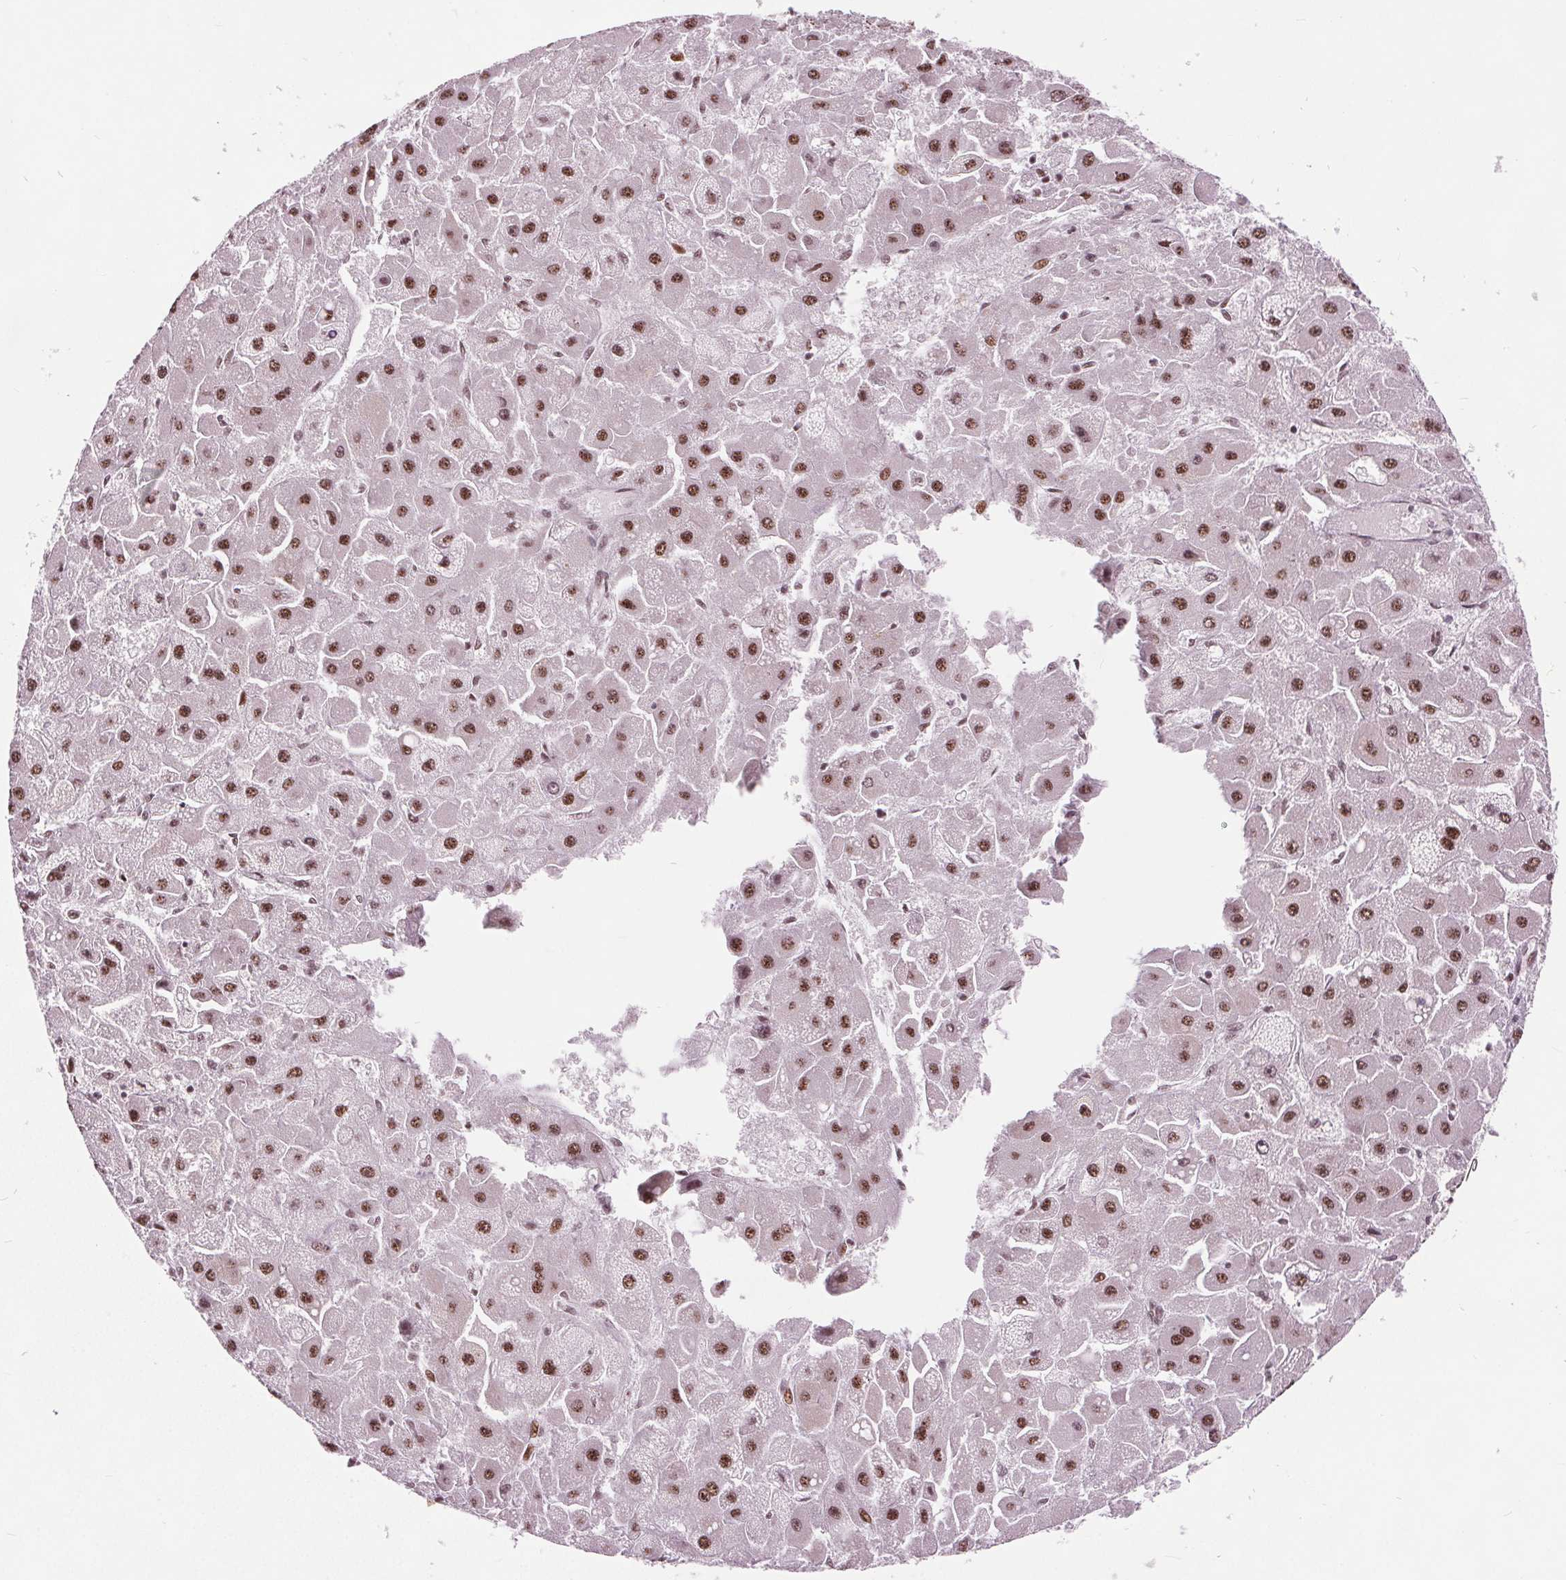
{"staining": {"intensity": "moderate", "quantity": ">75%", "location": "nuclear"}, "tissue": "liver cancer", "cell_type": "Tumor cells", "image_type": "cancer", "snomed": [{"axis": "morphology", "description": "Carcinoma, Hepatocellular, NOS"}, {"axis": "topography", "description": "Liver"}], "caption": "Liver cancer stained with a brown dye shows moderate nuclear positive staining in approximately >75% of tumor cells.", "gene": "TTC34", "patient": {"sex": "female", "age": 25}}